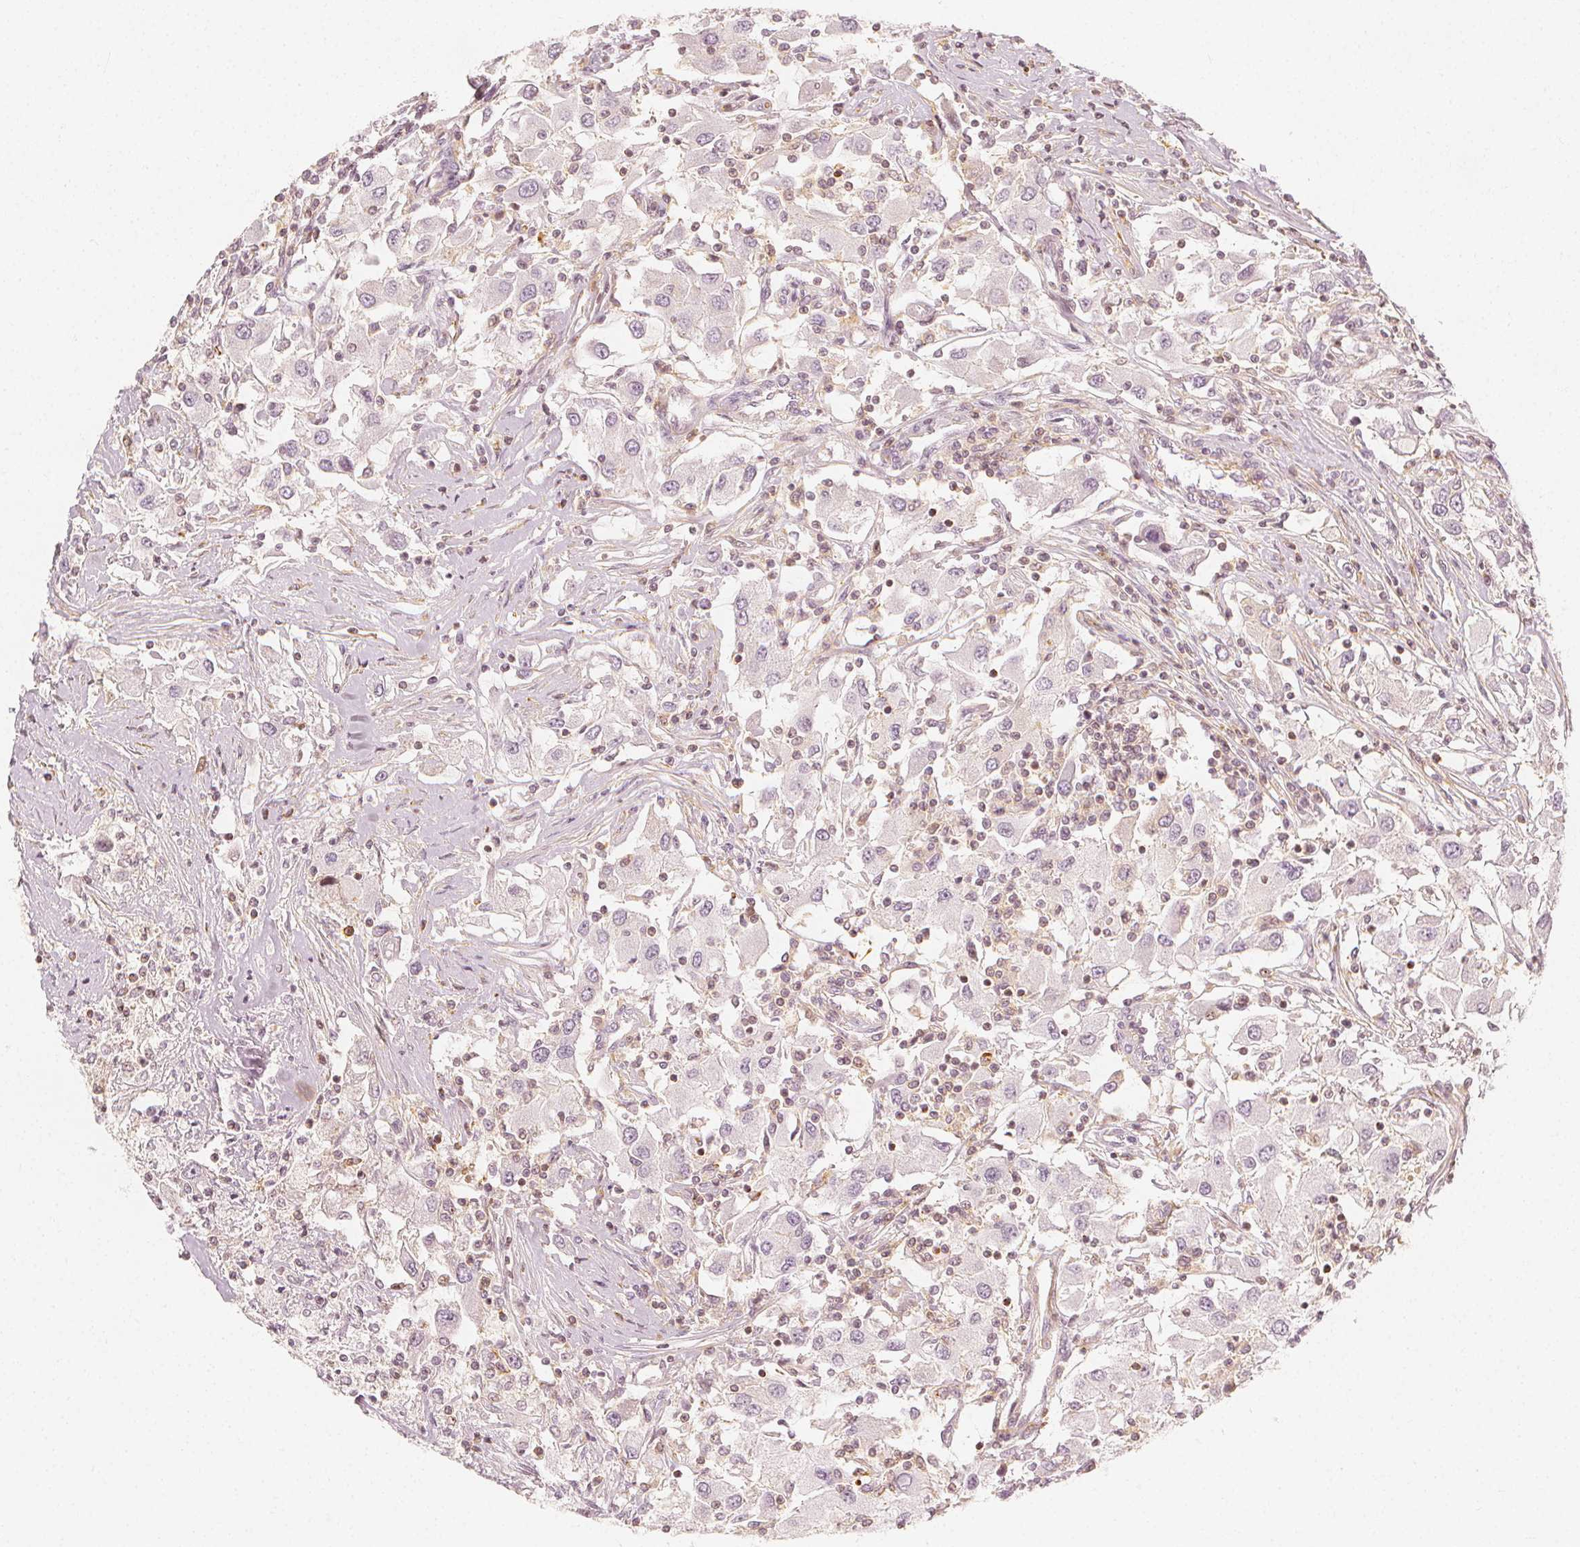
{"staining": {"intensity": "negative", "quantity": "none", "location": "none"}, "tissue": "renal cancer", "cell_type": "Tumor cells", "image_type": "cancer", "snomed": [{"axis": "morphology", "description": "Adenocarcinoma, NOS"}, {"axis": "topography", "description": "Kidney"}], "caption": "Renal cancer stained for a protein using immunohistochemistry reveals no staining tumor cells.", "gene": "ARHGAP26", "patient": {"sex": "female", "age": 67}}